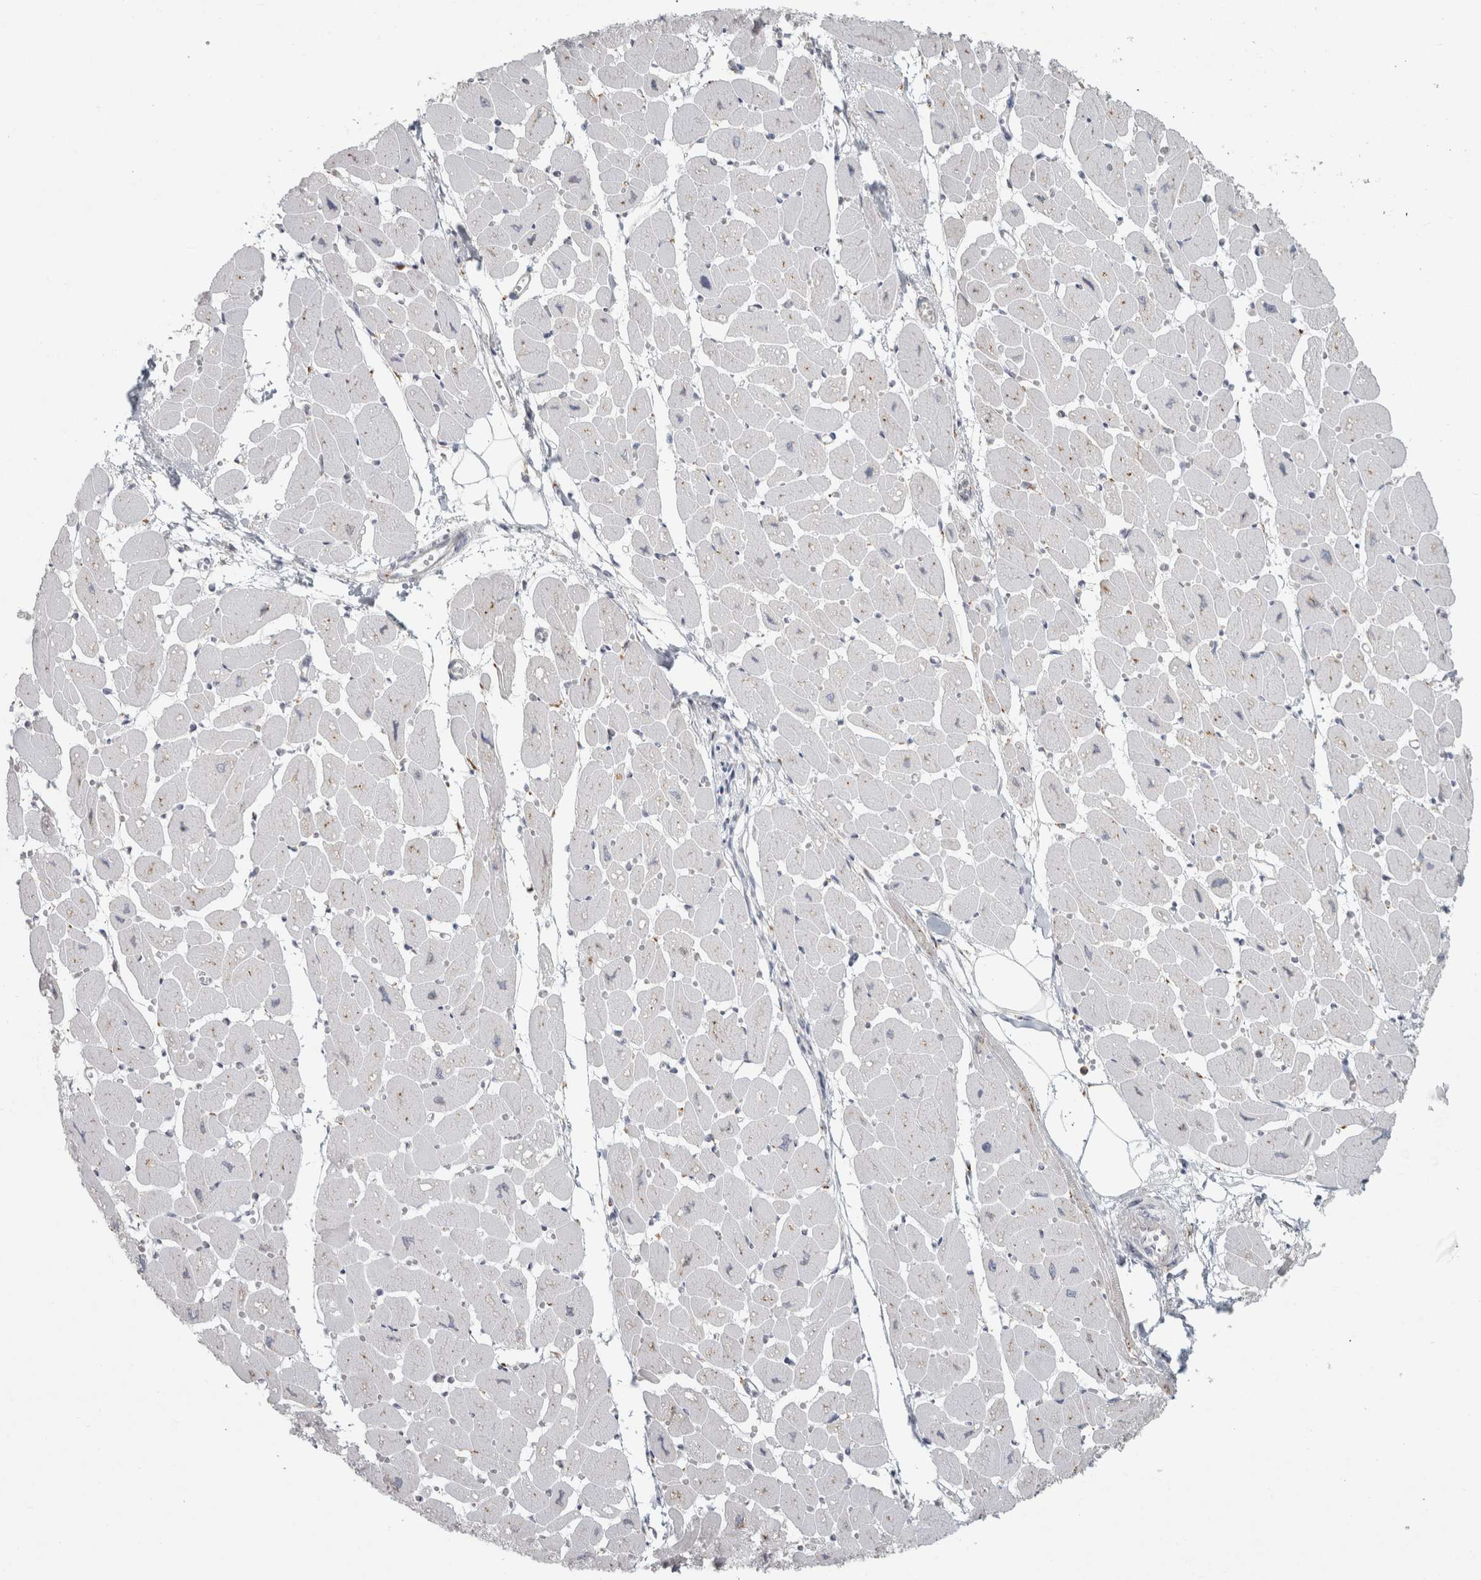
{"staining": {"intensity": "weak", "quantity": "<25%", "location": "cytoplasmic/membranous"}, "tissue": "heart muscle", "cell_type": "Cardiomyocytes", "image_type": "normal", "snomed": [{"axis": "morphology", "description": "Normal tissue, NOS"}, {"axis": "topography", "description": "Heart"}], "caption": "Immunohistochemistry histopathology image of normal heart muscle: human heart muscle stained with DAB displays no significant protein expression in cardiomyocytes.", "gene": "OSTN", "patient": {"sex": "female", "age": 54}}